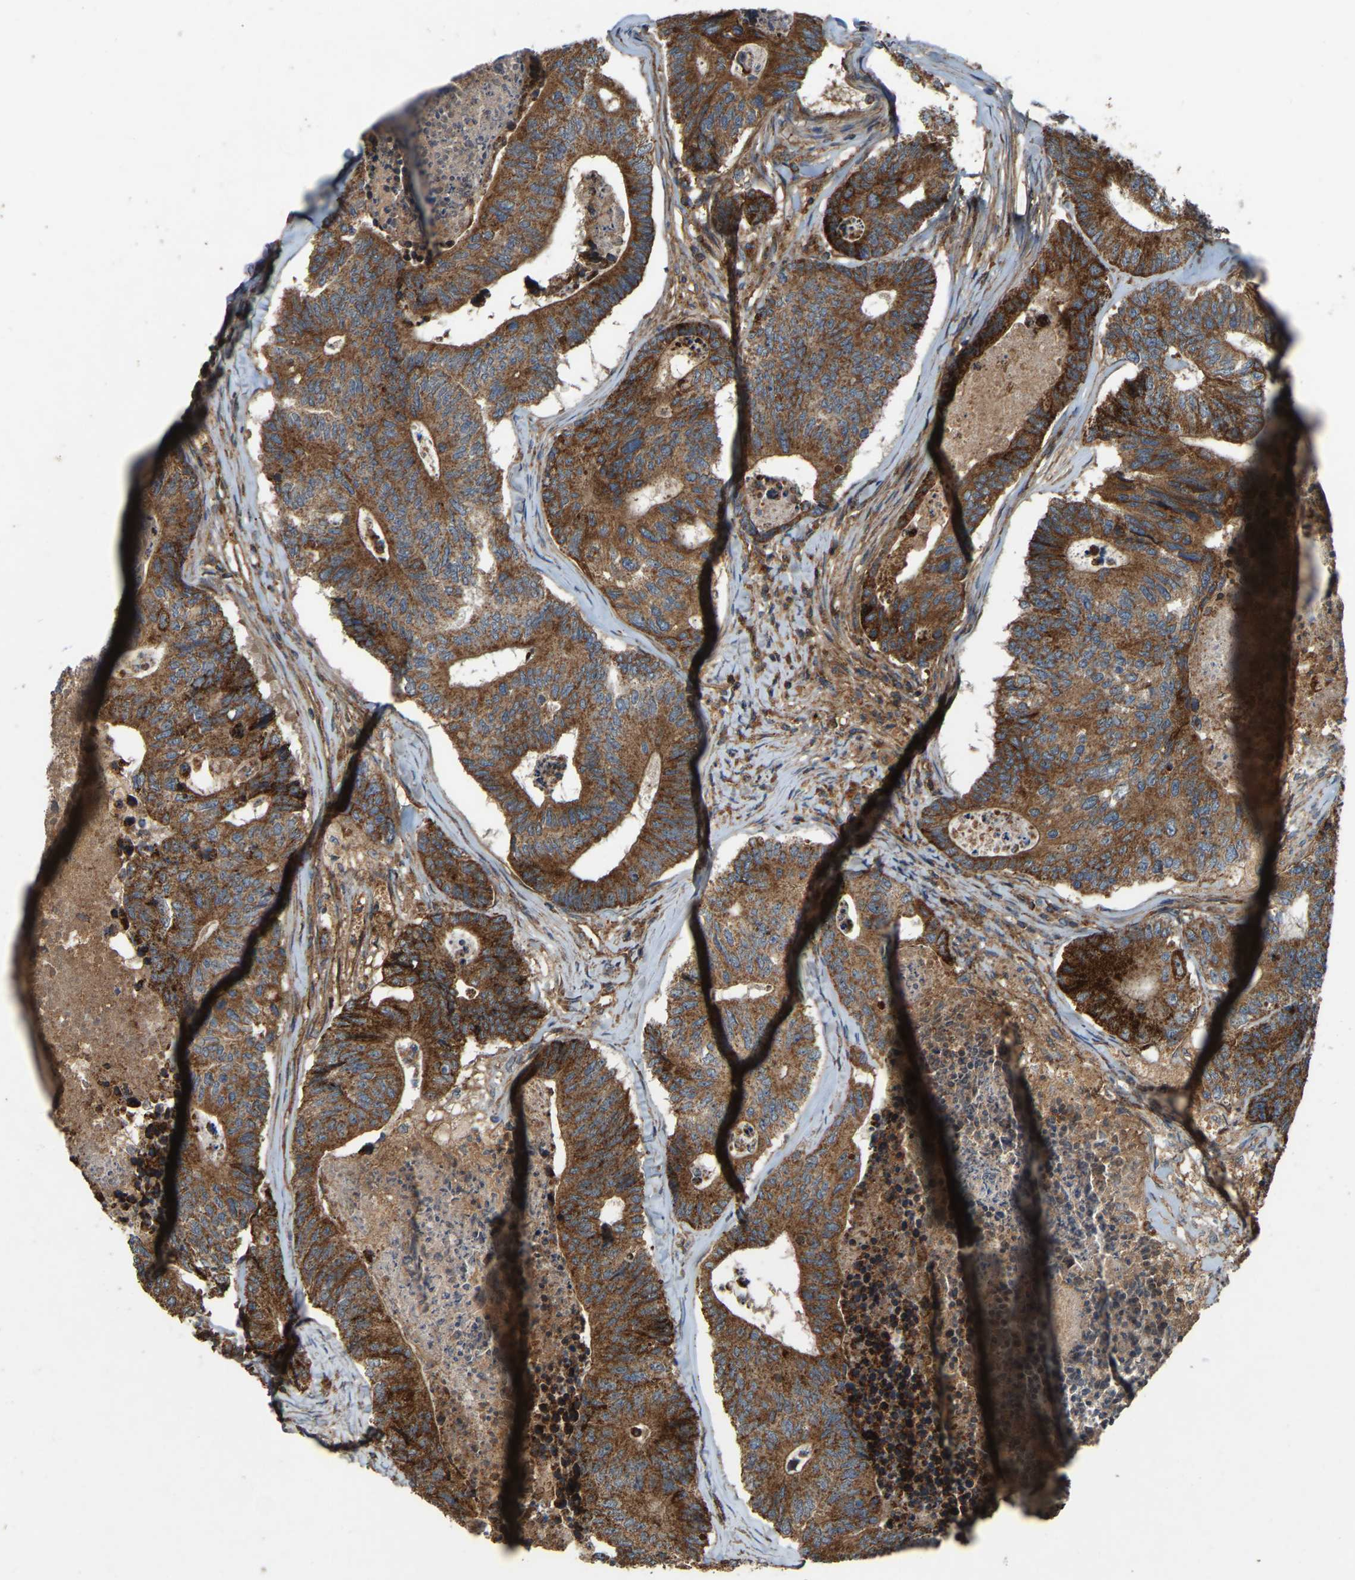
{"staining": {"intensity": "moderate", "quantity": ">75%", "location": "cytoplasmic/membranous"}, "tissue": "colorectal cancer", "cell_type": "Tumor cells", "image_type": "cancer", "snomed": [{"axis": "morphology", "description": "Adenocarcinoma, NOS"}, {"axis": "topography", "description": "Colon"}], "caption": "Adenocarcinoma (colorectal) tissue demonstrates moderate cytoplasmic/membranous staining in about >75% of tumor cells", "gene": "SAMD9L", "patient": {"sex": "female", "age": 67}}